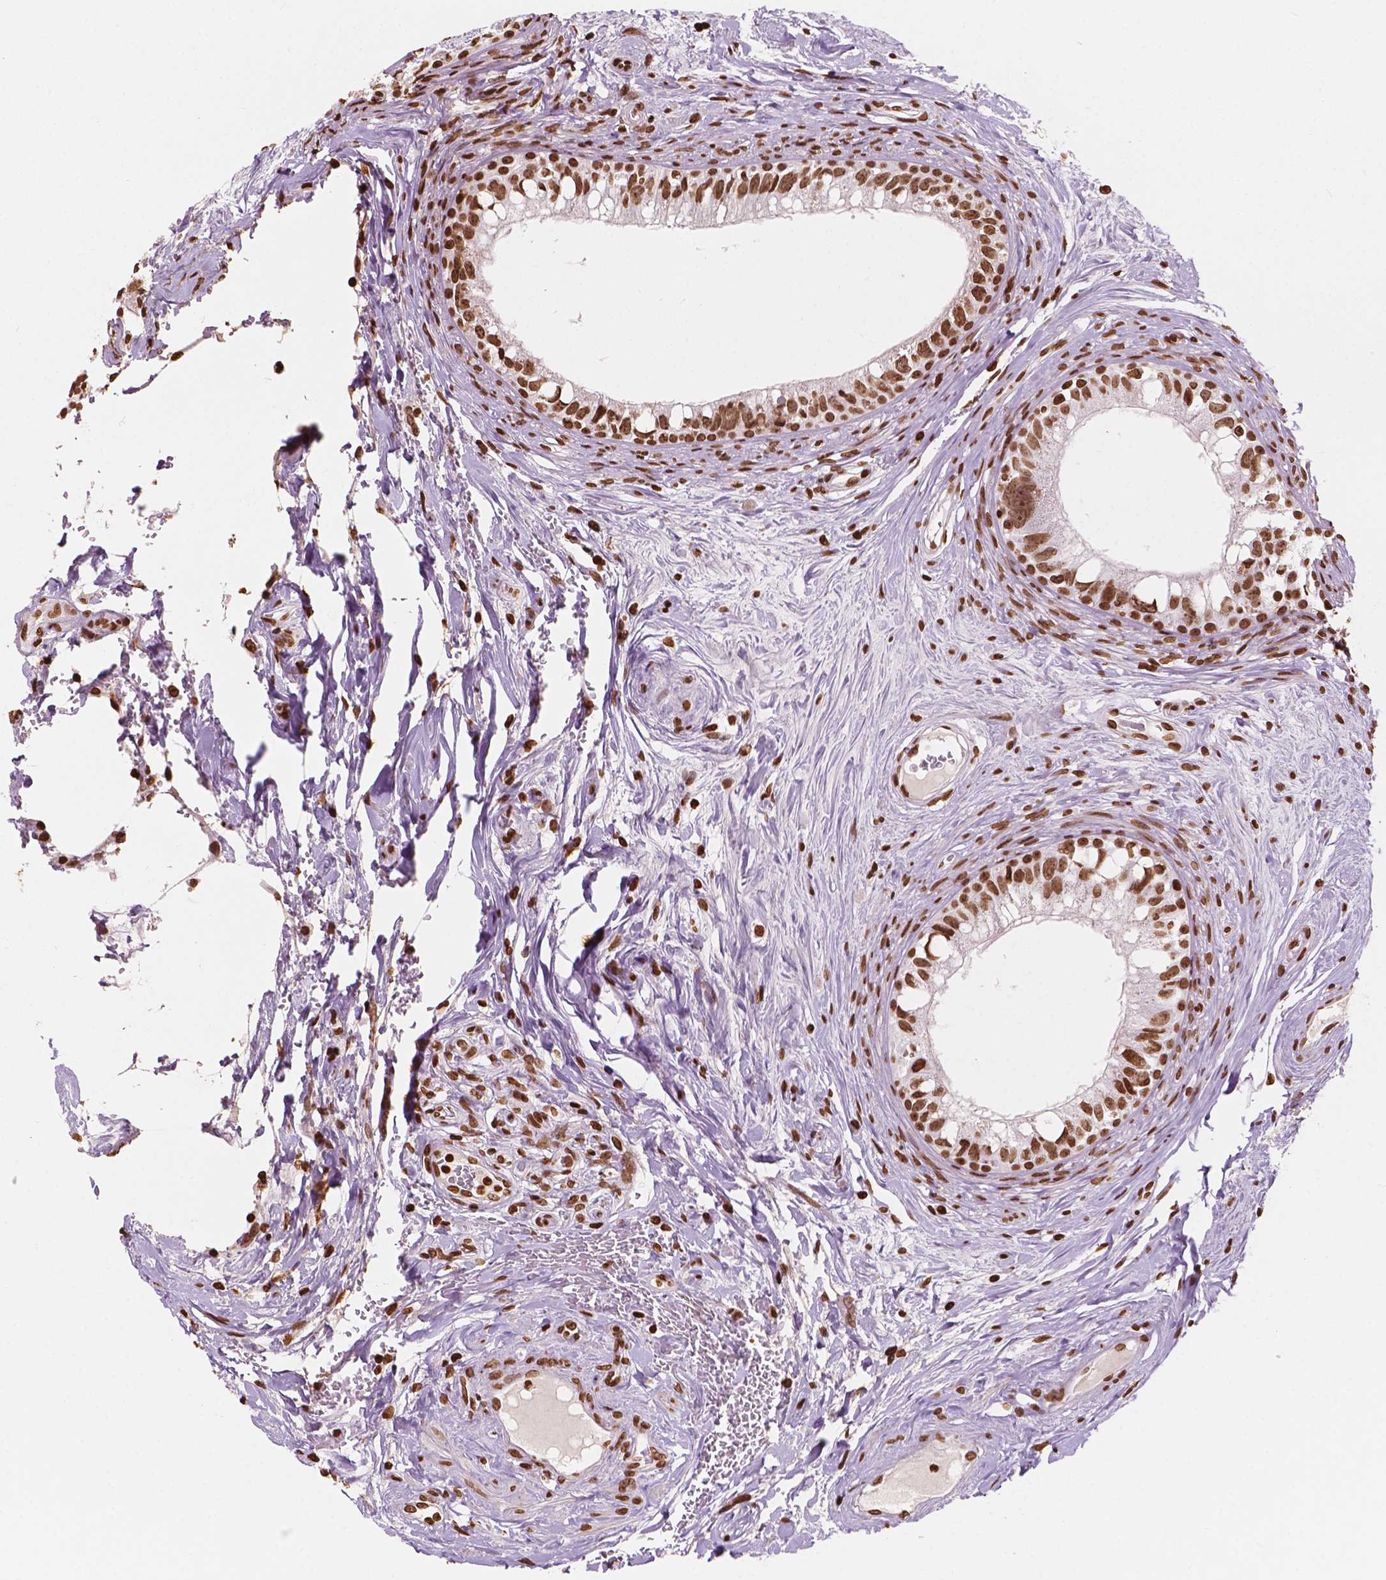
{"staining": {"intensity": "strong", "quantity": ">75%", "location": "nuclear"}, "tissue": "epididymis", "cell_type": "Glandular cells", "image_type": "normal", "snomed": [{"axis": "morphology", "description": "Normal tissue, NOS"}, {"axis": "topography", "description": "Epididymis"}], "caption": "DAB immunohistochemical staining of benign epididymis reveals strong nuclear protein staining in approximately >75% of glandular cells. Using DAB (3,3'-diaminobenzidine) (brown) and hematoxylin (blue) stains, captured at high magnification using brightfield microscopy.", "gene": "H3C7", "patient": {"sex": "male", "age": 59}}